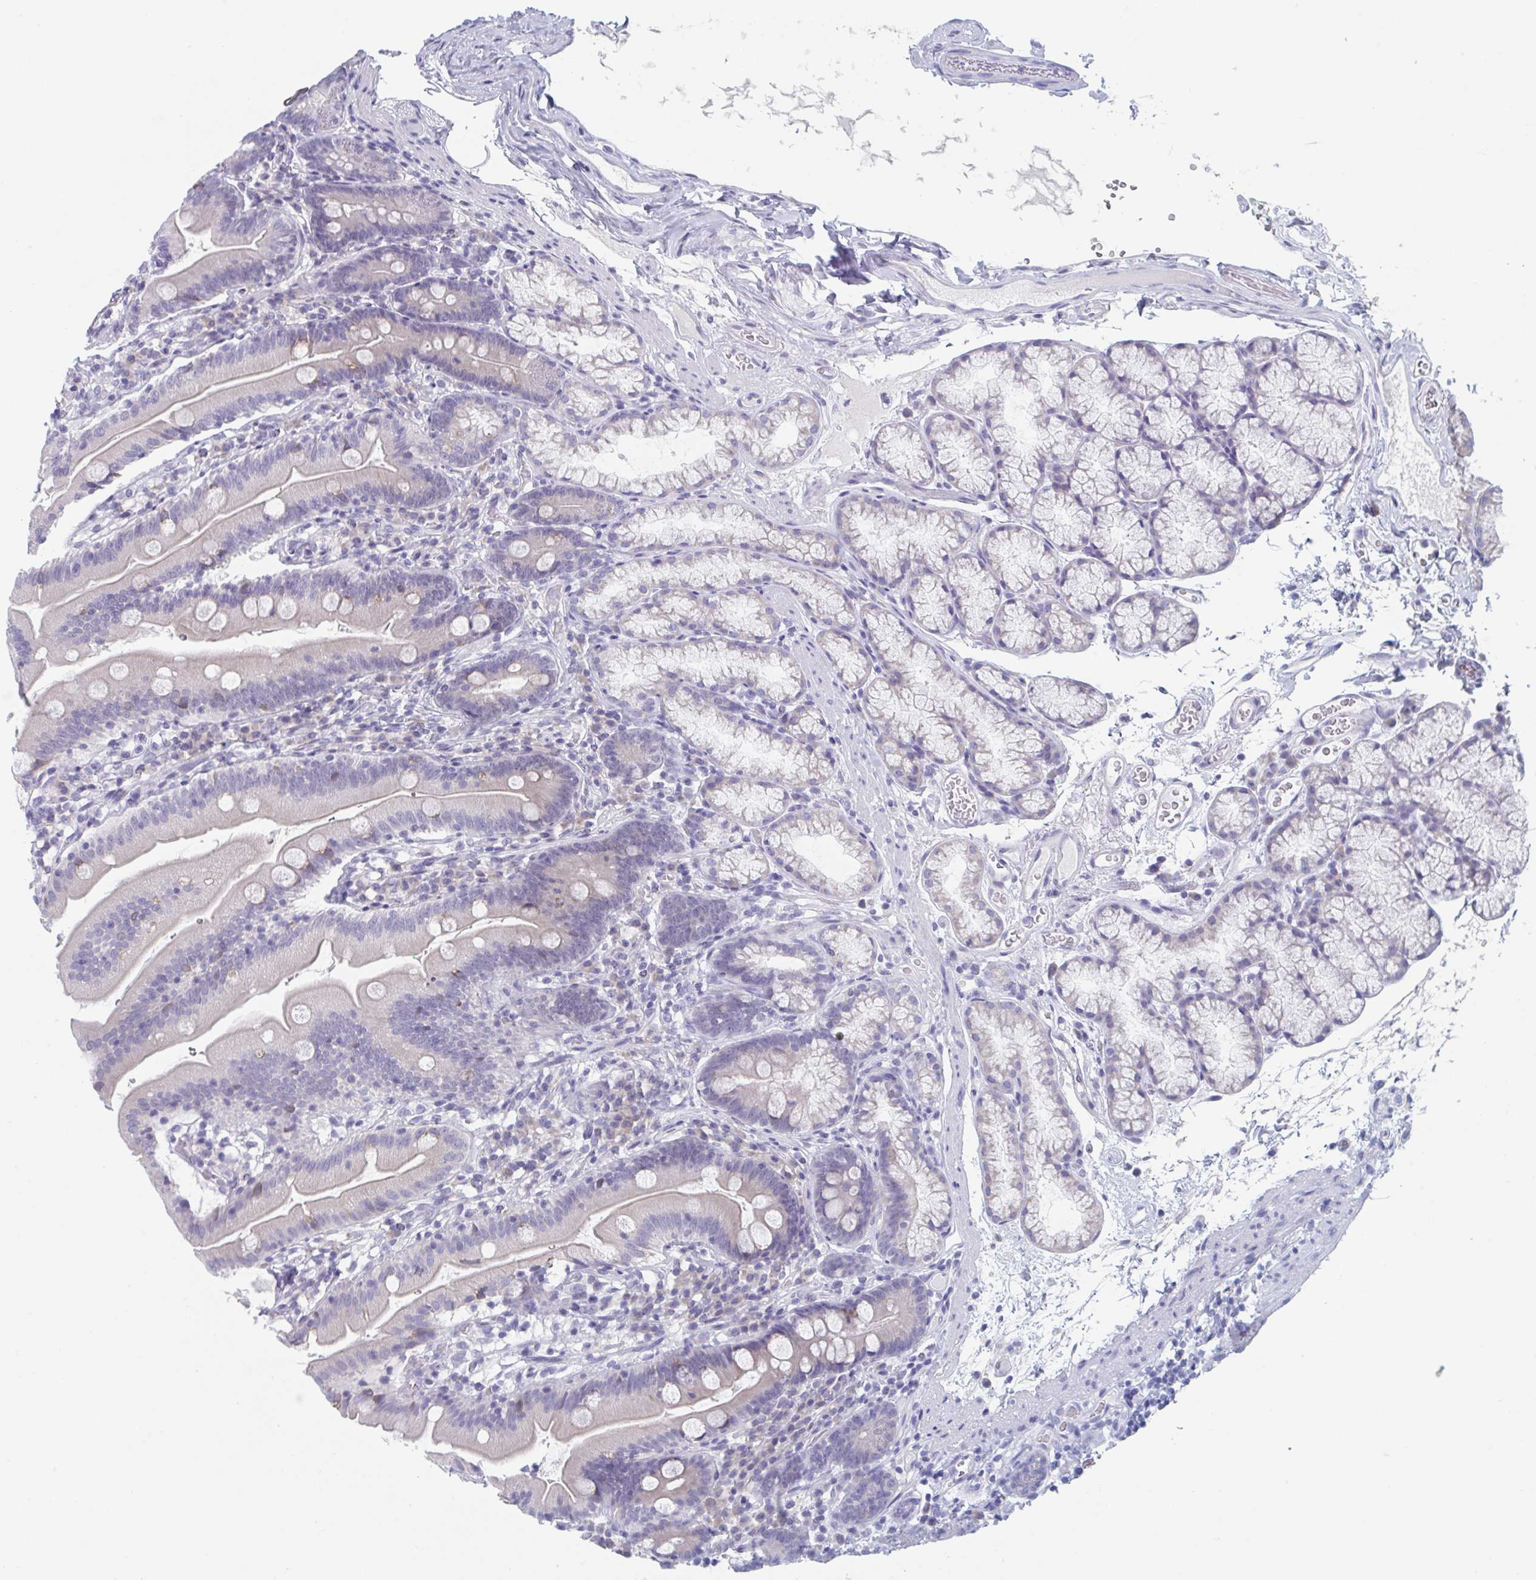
{"staining": {"intensity": "negative", "quantity": "none", "location": "none"}, "tissue": "duodenum", "cell_type": "Glandular cells", "image_type": "normal", "snomed": [{"axis": "morphology", "description": "Normal tissue, NOS"}, {"axis": "topography", "description": "Duodenum"}], "caption": "IHC micrograph of benign duodenum: human duodenum stained with DAB (3,3'-diaminobenzidine) demonstrates no significant protein positivity in glandular cells.", "gene": "HSD11B2", "patient": {"sex": "female", "age": 67}}